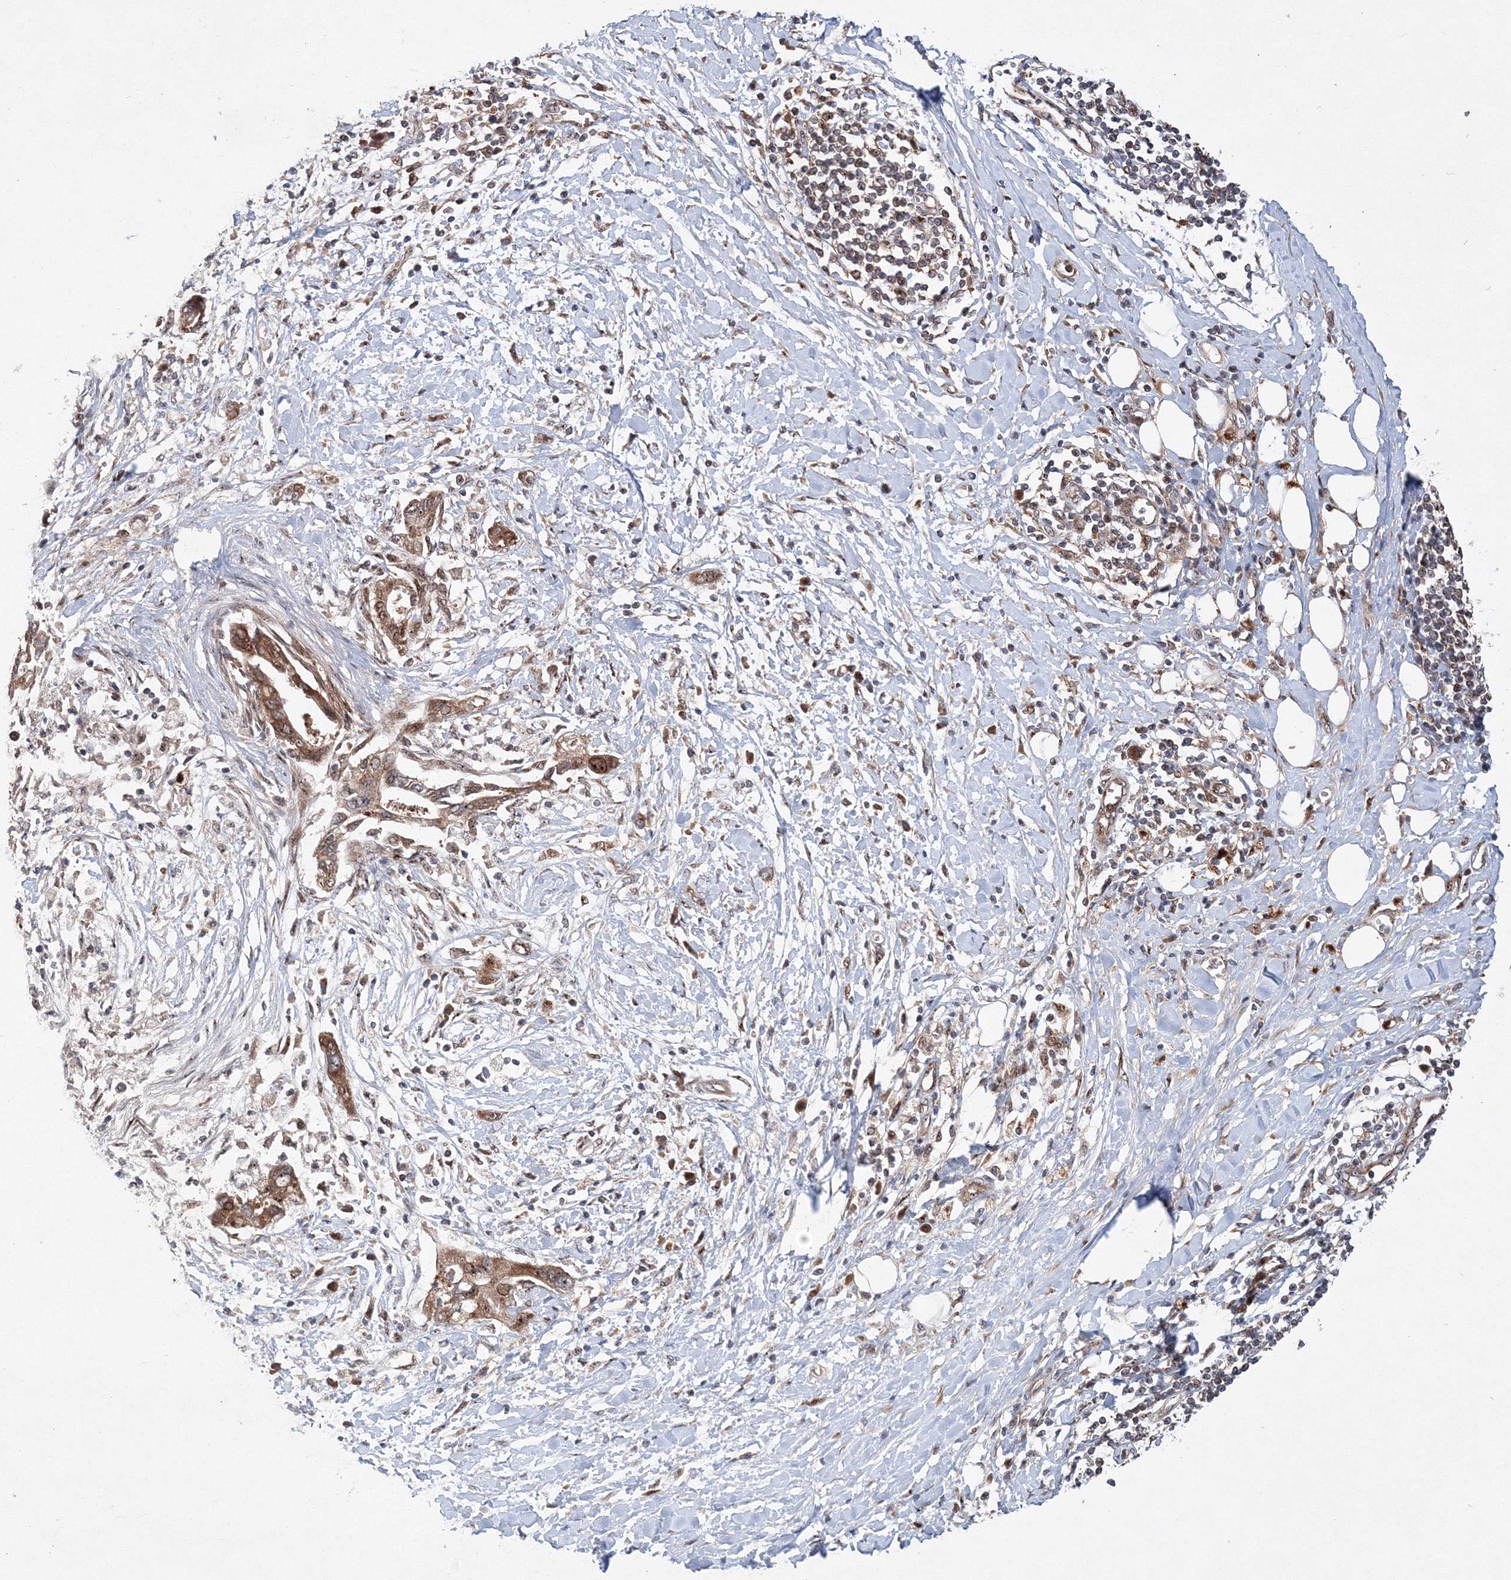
{"staining": {"intensity": "moderate", "quantity": ">75%", "location": "cytoplasmic/membranous"}, "tissue": "pancreatic cancer", "cell_type": "Tumor cells", "image_type": "cancer", "snomed": [{"axis": "morphology", "description": "Normal tissue, NOS"}, {"axis": "morphology", "description": "Adenocarcinoma, NOS"}, {"axis": "topography", "description": "Pancreas"}, {"axis": "topography", "description": "Peripheral nerve tissue"}], "caption": "An image of adenocarcinoma (pancreatic) stained for a protein displays moderate cytoplasmic/membranous brown staining in tumor cells. The staining is performed using DAB brown chromogen to label protein expression. The nuclei are counter-stained blue using hematoxylin.", "gene": "ANKAR", "patient": {"sex": "male", "age": 59}}